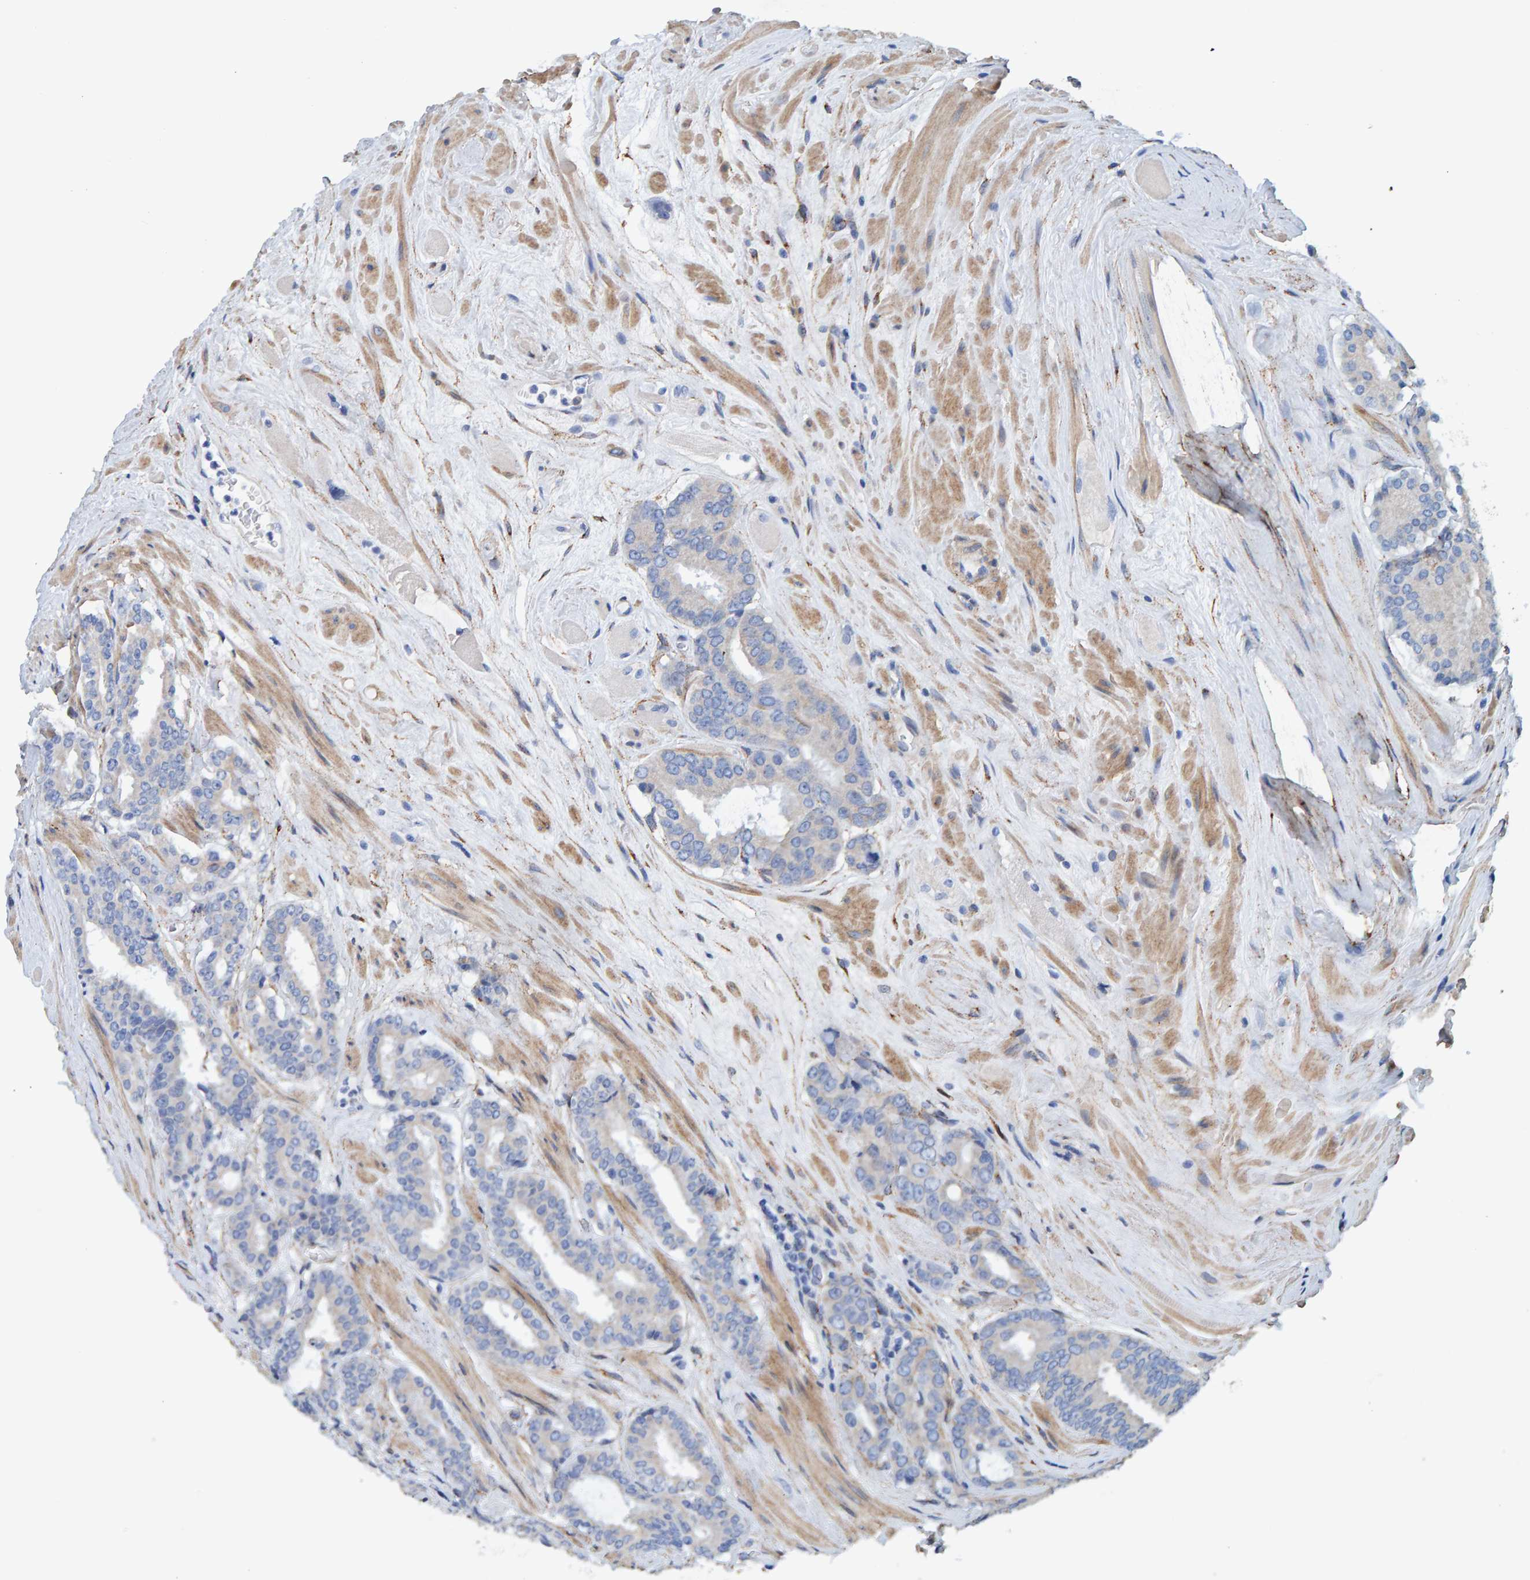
{"staining": {"intensity": "negative", "quantity": "none", "location": "none"}, "tissue": "prostate cancer", "cell_type": "Tumor cells", "image_type": "cancer", "snomed": [{"axis": "morphology", "description": "Adenocarcinoma, Low grade"}, {"axis": "topography", "description": "Prostate"}], "caption": "Immunohistochemistry (IHC) of human low-grade adenocarcinoma (prostate) exhibits no staining in tumor cells. The staining is performed using DAB brown chromogen with nuclei counter-stained in using hematoxylin.", "gene": "LRP1", "patient": {"sex": "male", "age": 69}}